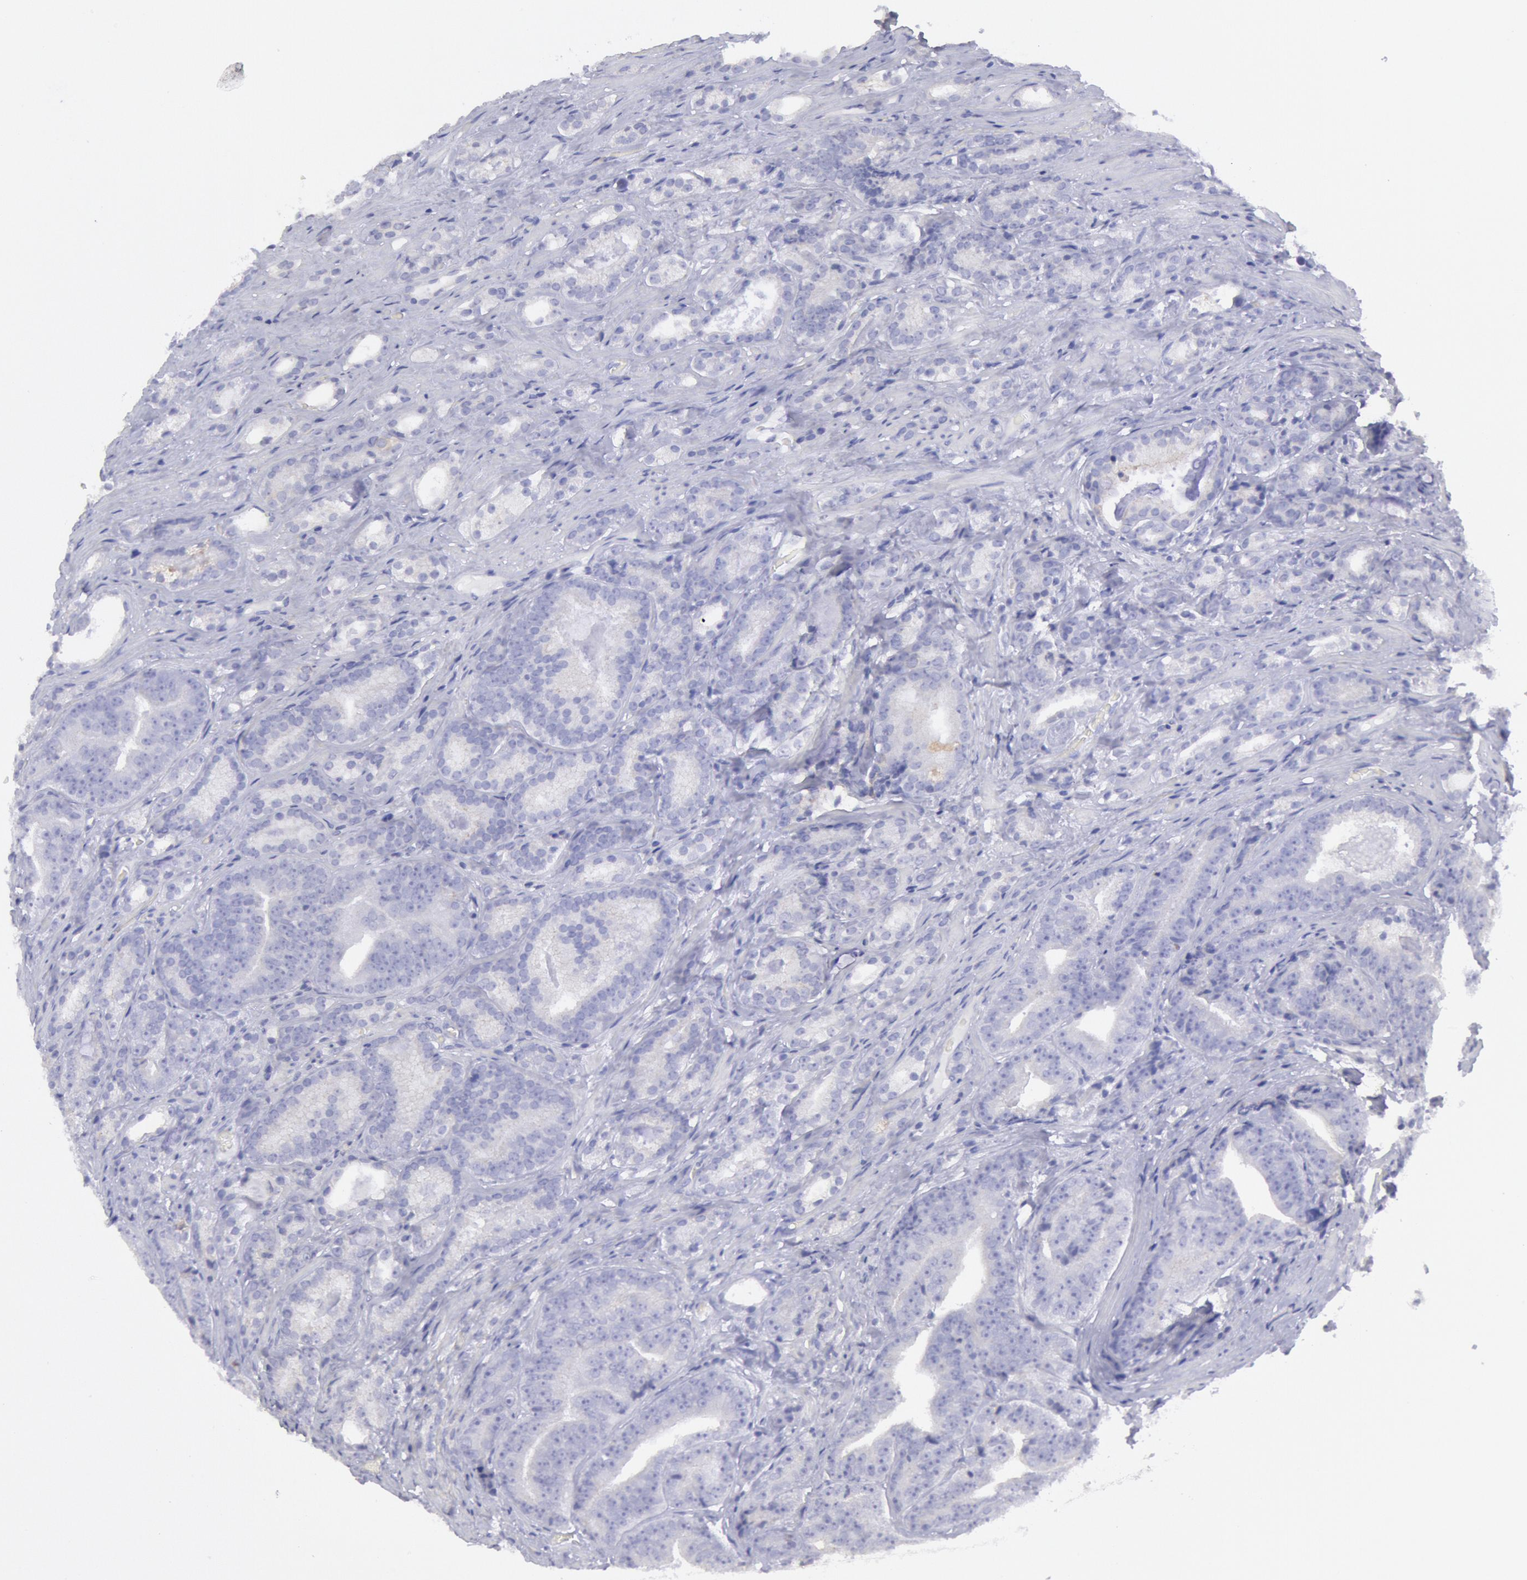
{"staining": {"intensity": "negative", "quantity": "none", "location": "none"}, "tissue": "prostate cancer", "cell_type": "Tumor cells", "image_type": "cancer", "snomed": [{"axis": "morphology", "description": "Adenocarcinoma, Medium grade"}, {"axis": "topography", "description": "Prostate"}], "caption": "Tumor cells show no significant positivity in prostate cancer (adenocarcinoma (medium-grade)).", "gene": "MYH7", "patient": {"sex": "male", "age": 65}}